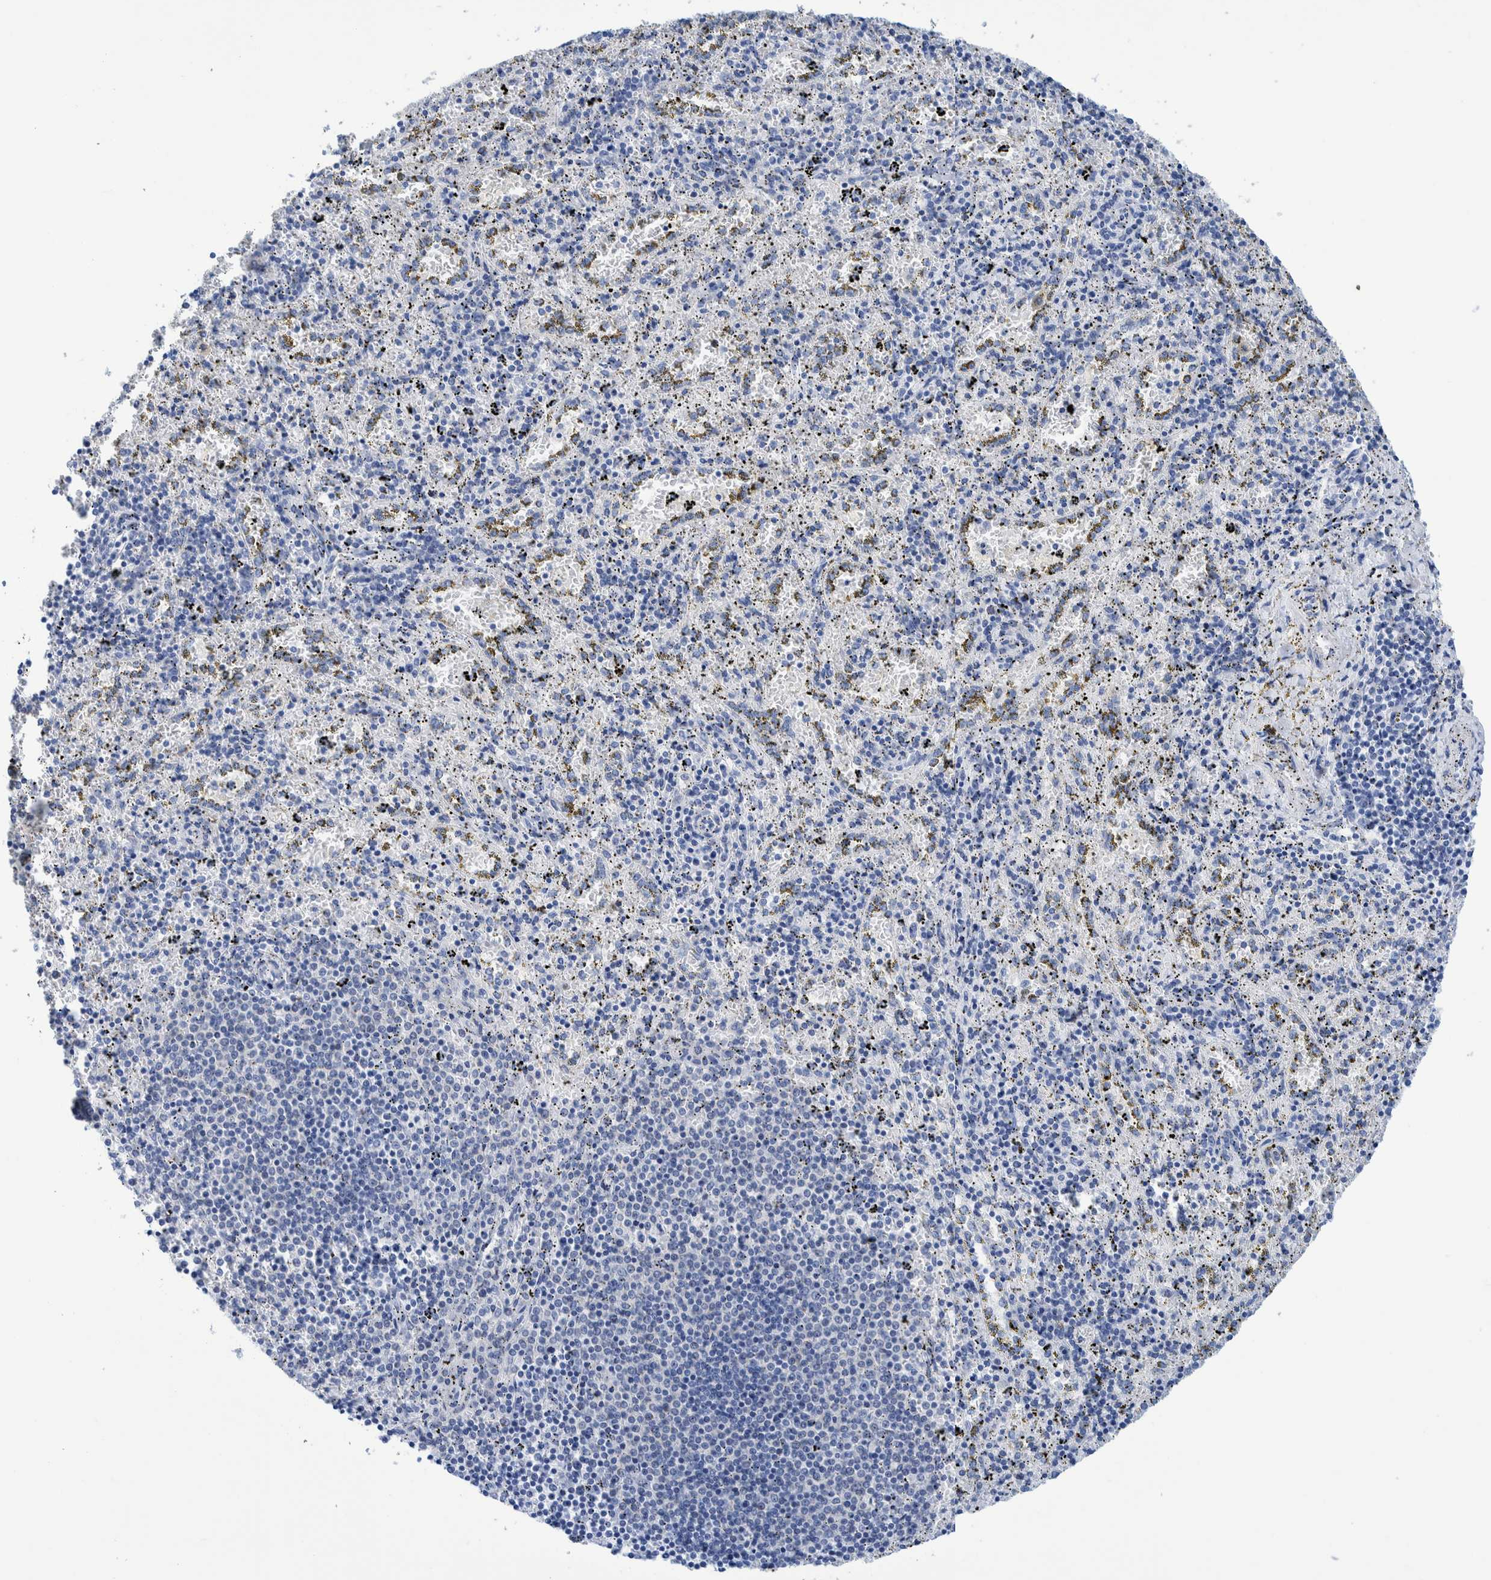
{"staining": {"intensity": "negative", "quantity": "none", "location": "none"}, "tissue": "spleen", "cell_type": "Cells in red pulp", "image_type": "normal", "snomed": [{"axis": "morphology", "description": "Normal tissue, NOS"}, {"axis": "topography", "description": "Spleen"}], "caption": "An IHC micrograph of unremarkable spleen is shown. There is no staining in cells in red pulp of spleen. (DAB IHC with hematoxylin counter stain).", "gene": "KRT14", "patient": {"sex": "male", "age": 11}}